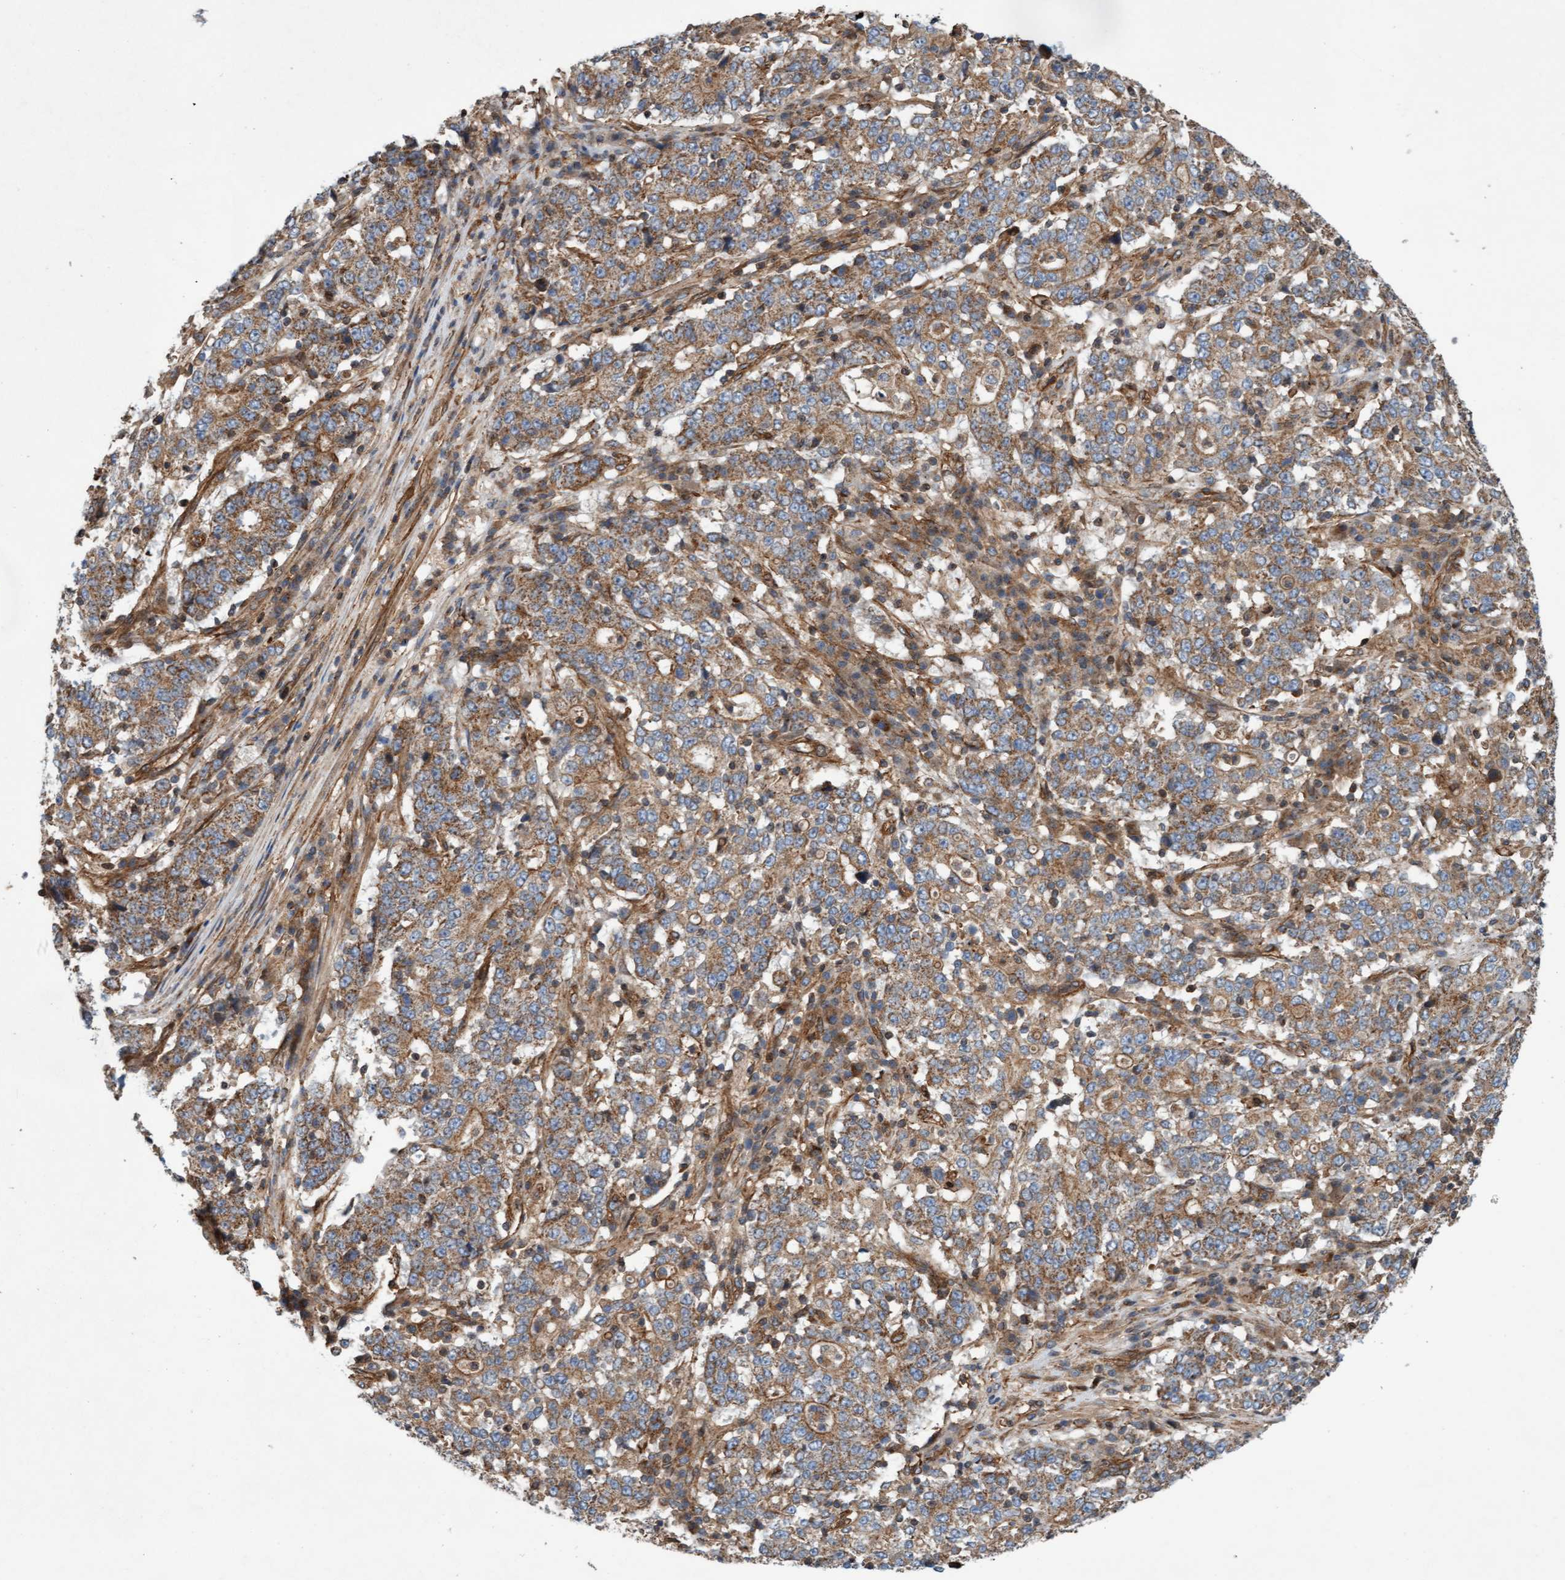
{"staining": {"intensity": "moderate", "quantity": ">75%", "location": "cytoplasmic/membranous"}, "tissue": "stomach cancer", "cell_type": "Tumor cells", "image_type": "cancer", "snomed": [{"axis": "morphology", "description": "Adenocarcinoma, NOS"}, {"axis": "topography", "description": "Stomach"}], "caption": "This photomicrograph displays immunohistochemistry (IHC) staining of adenocarcinoma (stomach), with medium moderate cytoplasmic/membranous positivity in about >75% of tumor cells.", "gene": "ERAL1", "patient": {"sex": "male", "age": 59}}